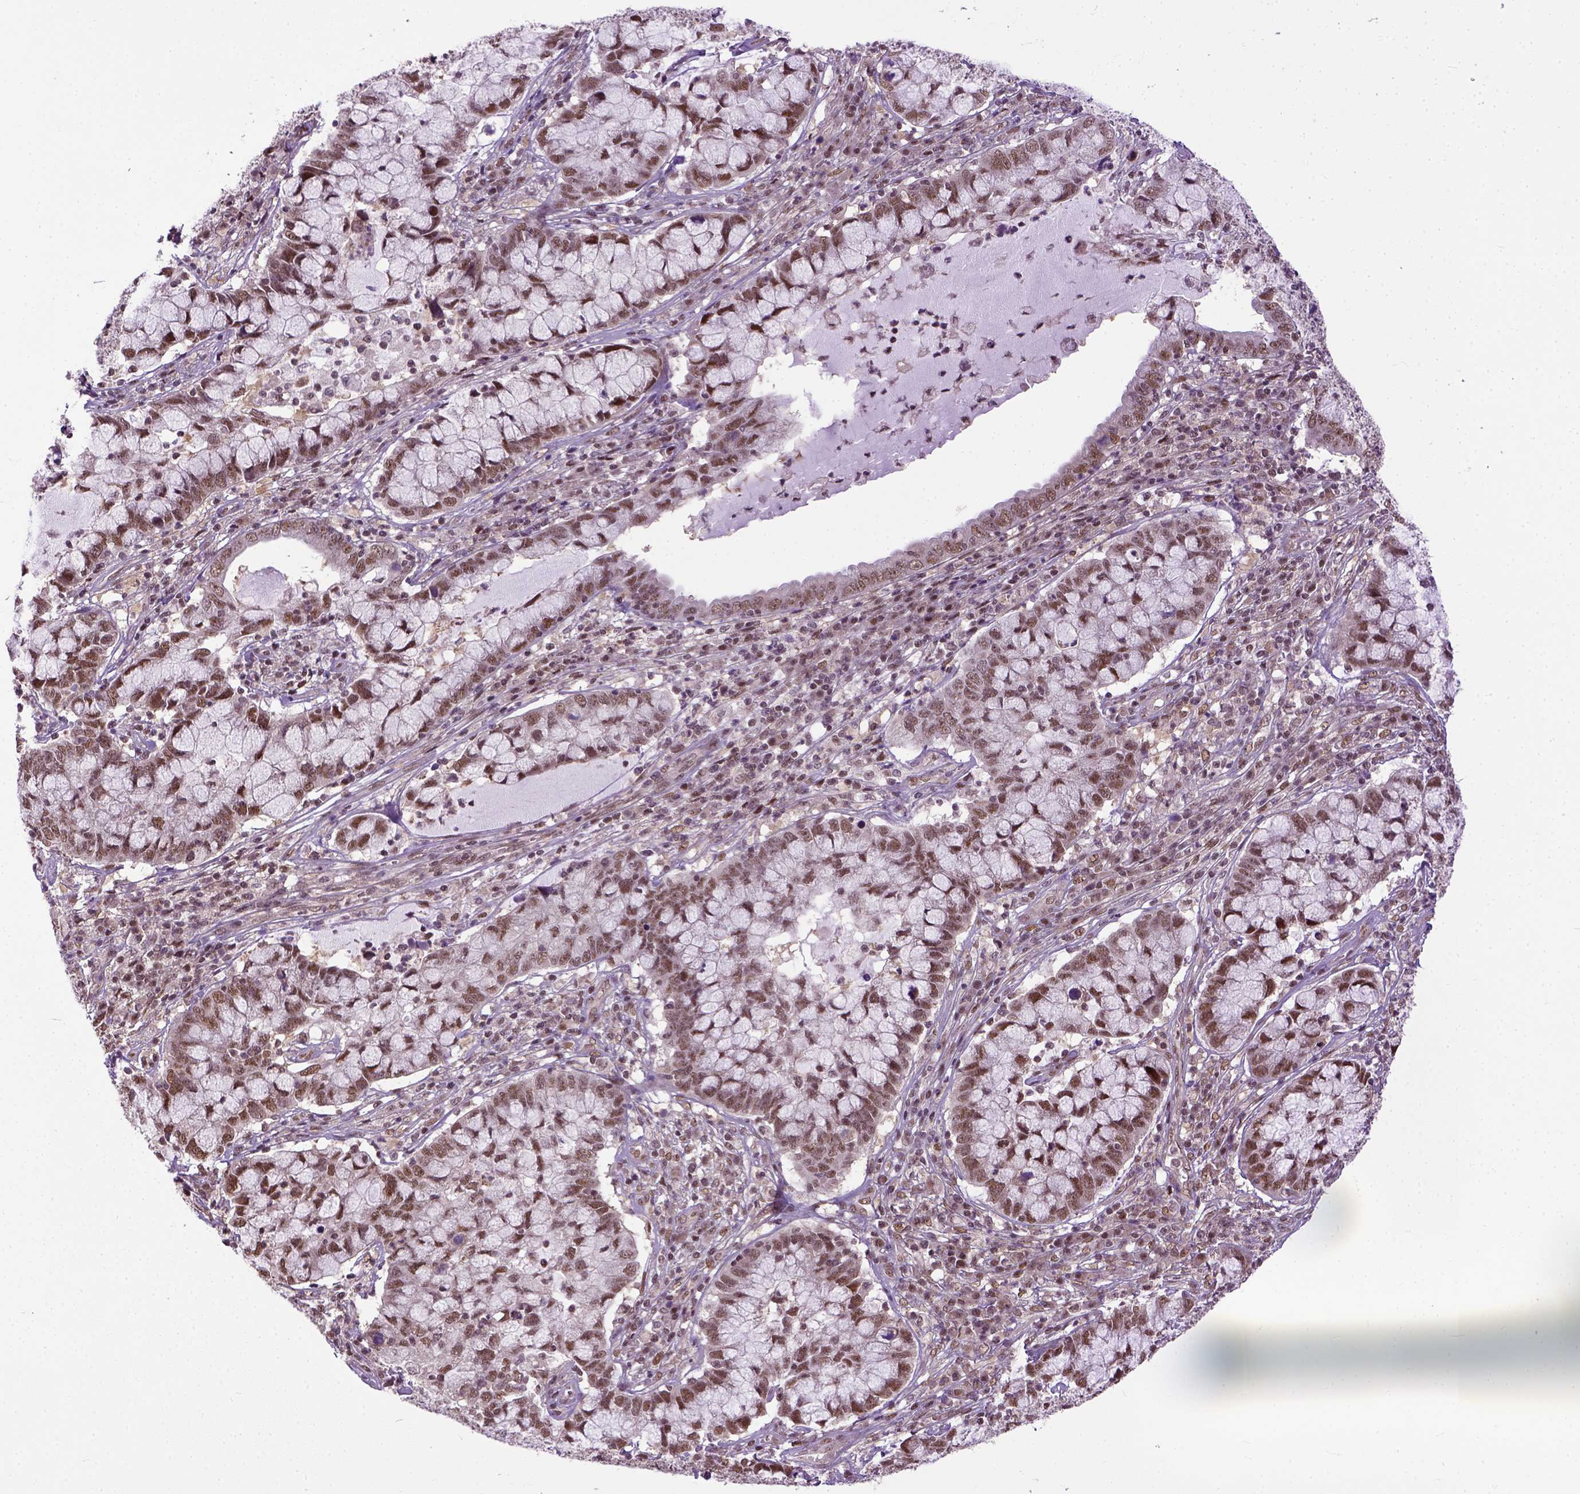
{"staining": {"intensity": "moderate", "quantity": ">75%", "location": "nuclear"}, "tissue": "cervical cancer", "cell_type": "Tumor cells", "image_type": "cancer", "snomed": [{"axis": "morphology", "description": "Adenocarcinoma, NOS"}, {"axis": "topography", "description": "Cervix"}], "caption": "The histopathology image exhibits staining of cervical cancer (adenocarcinoma), revealing moderate nuclear protein expression (brown color) within tumor cells. The staining was performed using DAB, with brown indicating positive protein expression. Nuclei are stained blue with hematoxylin.", "gene": "UBA3", "patient": {"sex": "female", "age": 40}}